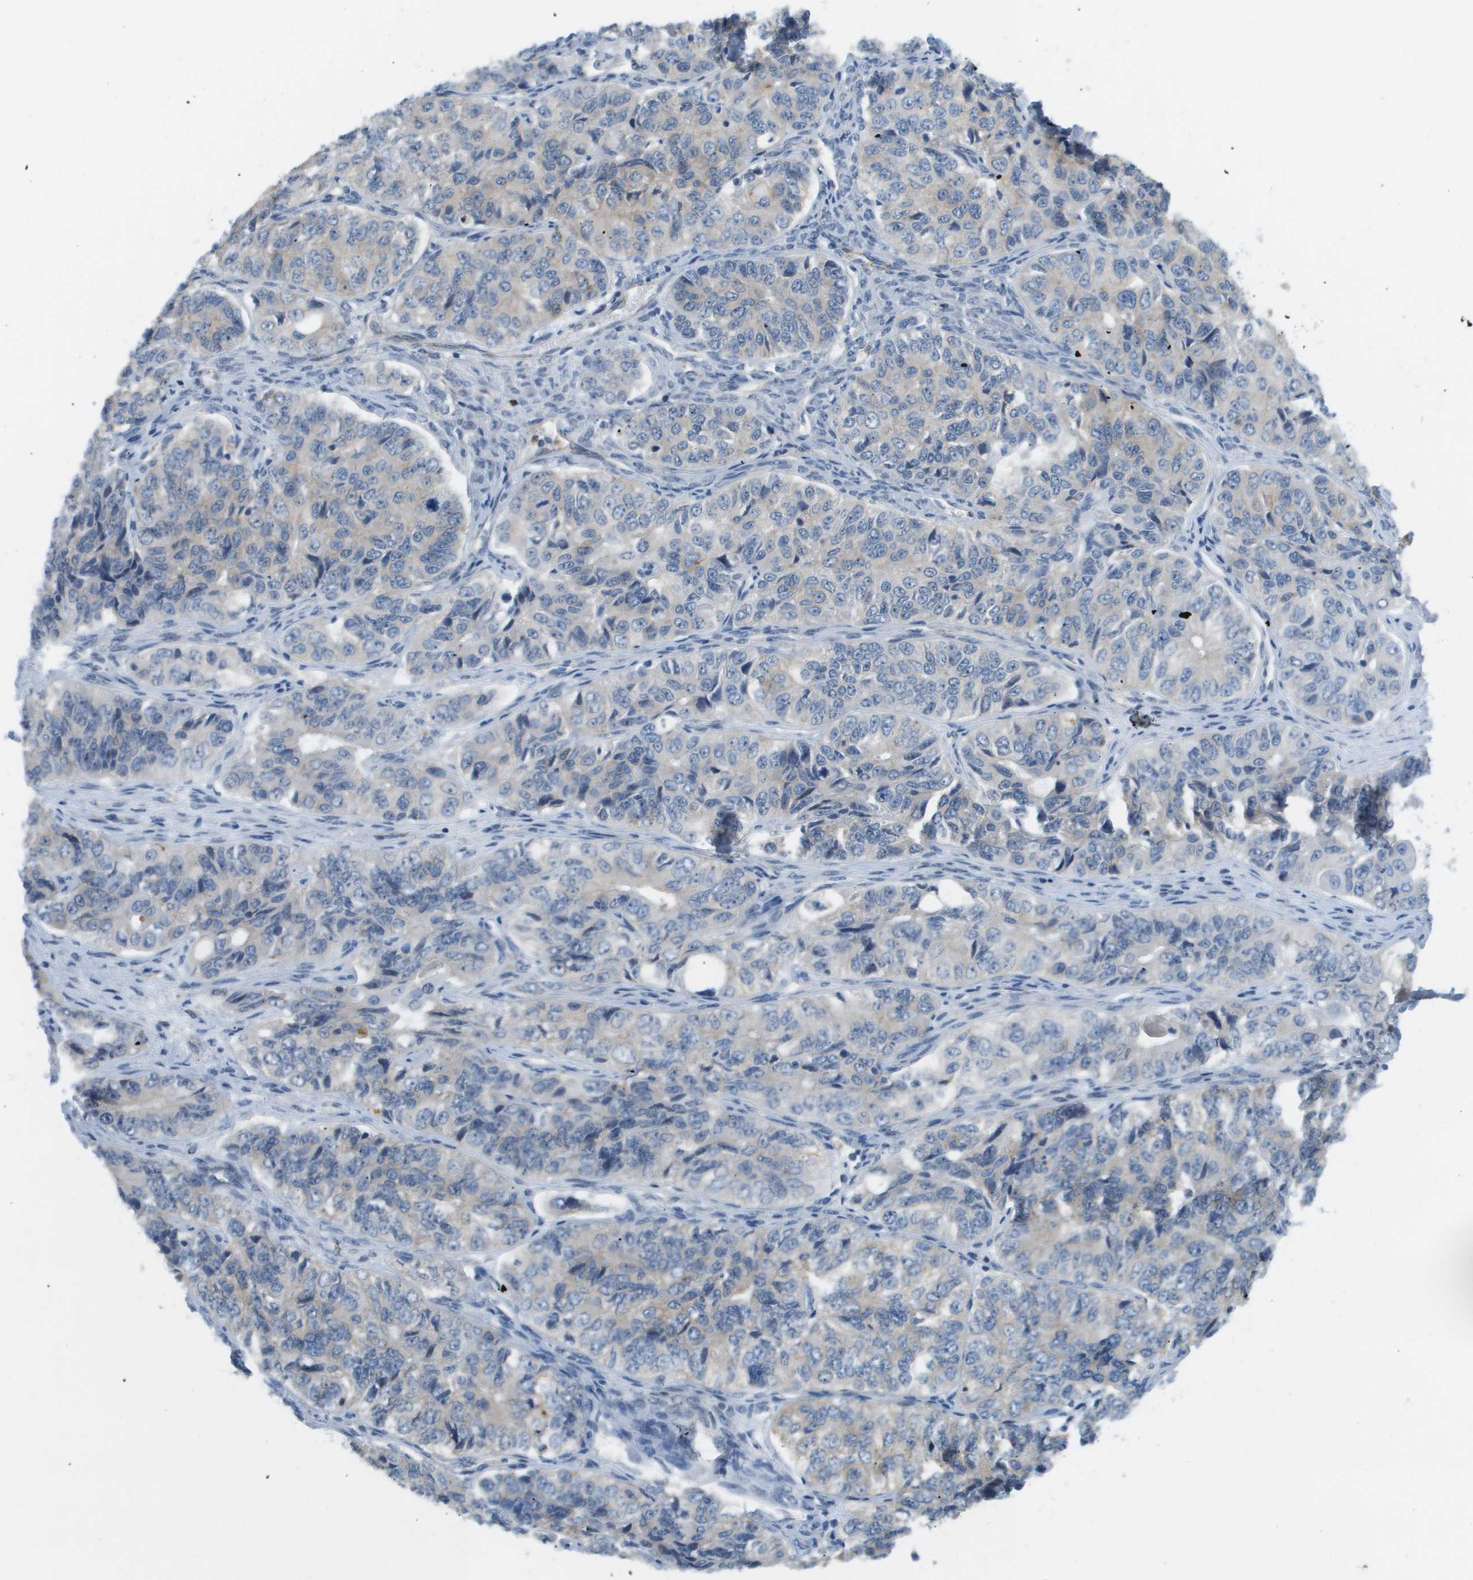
{"staining": {"intensity": "negative", "quantity": "none", "location": "none"}, "tissue": "ovarian cancer", "cell_type": "Tumor cells", "image_type": "cancer", "snomed": [{"axis": "morphology", "description": "Carcinoma, endometroid"}, {"axis": "topography", "description": "Ovary"}], "caption": "Endometroid carcinoma (ovarian) was stained to show a protein in brown. There is no significant expression in tumor cells. (Stains: DAB IHC with hematoxylin counter stain, Microscopy: brightfield microscopy at high magnification).", "gene": "MYH11", "patient": {"sex": "female", "age": 51}}